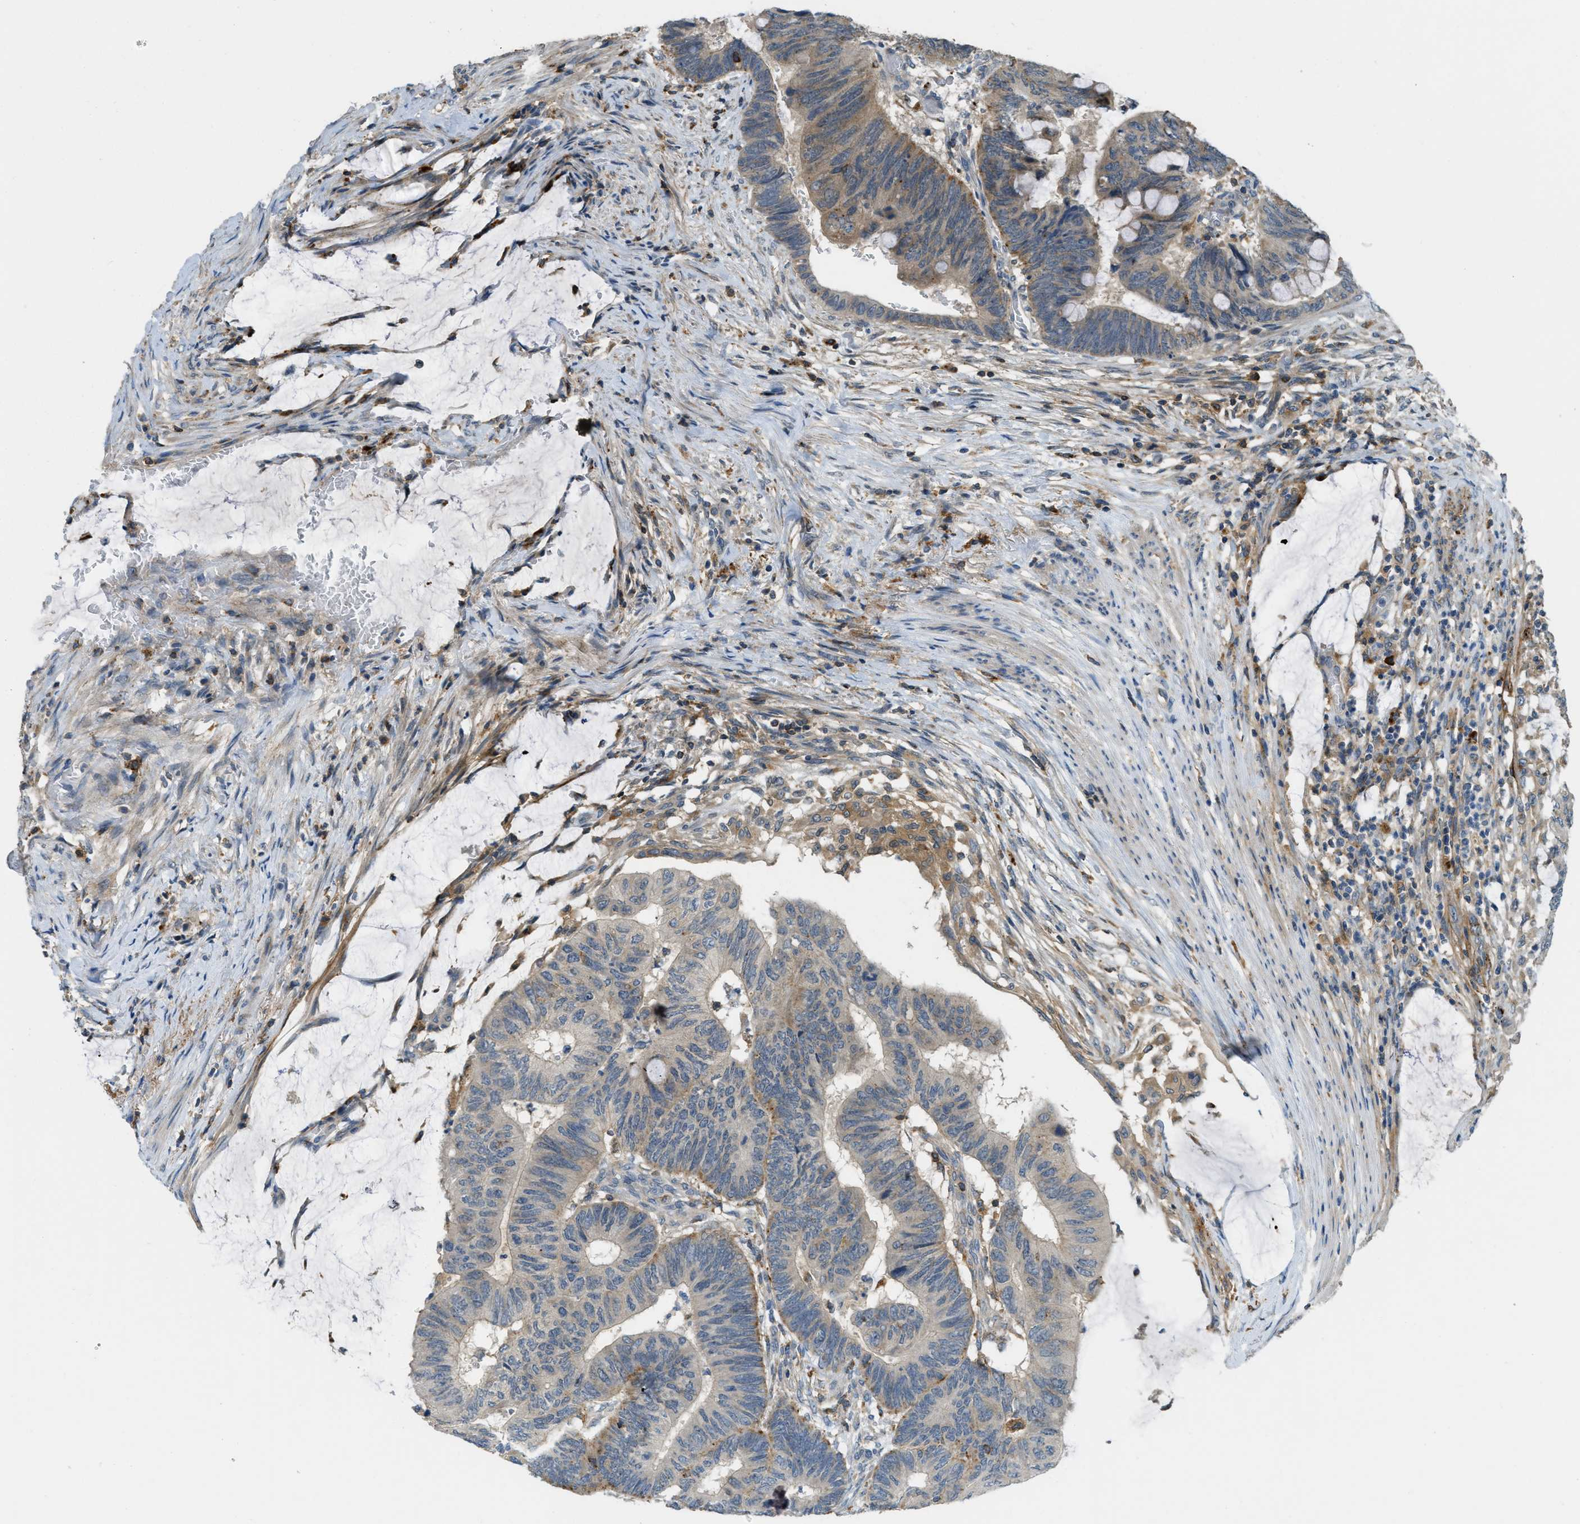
{"staining": {"intensity": "moderate", "quantity": "25%-75%", "location": "cytoplasmic/membranous"}, "tissue": "colorectal cancer", "cell_type": "Tumor cells", "image_type": "cancer", "snomed": [{"axis": "morphology", "description": "Normal tissue, NOS"}, {"axis": "morphology", "description": "Adenocarcinoma, NOS"}, {"axis": "topography", "description": "Rectum"}], "caption": "Immunohistochemistry (IHC) histopathology image of human colorectal cancer stained for a protein (brown), which shows medium levels of moderate cytoplasmic/membranous positivity in about 25%-75% of tumor cells.", "gene": "PLBD2", "patient": {"sex": "male", "age": 92}}